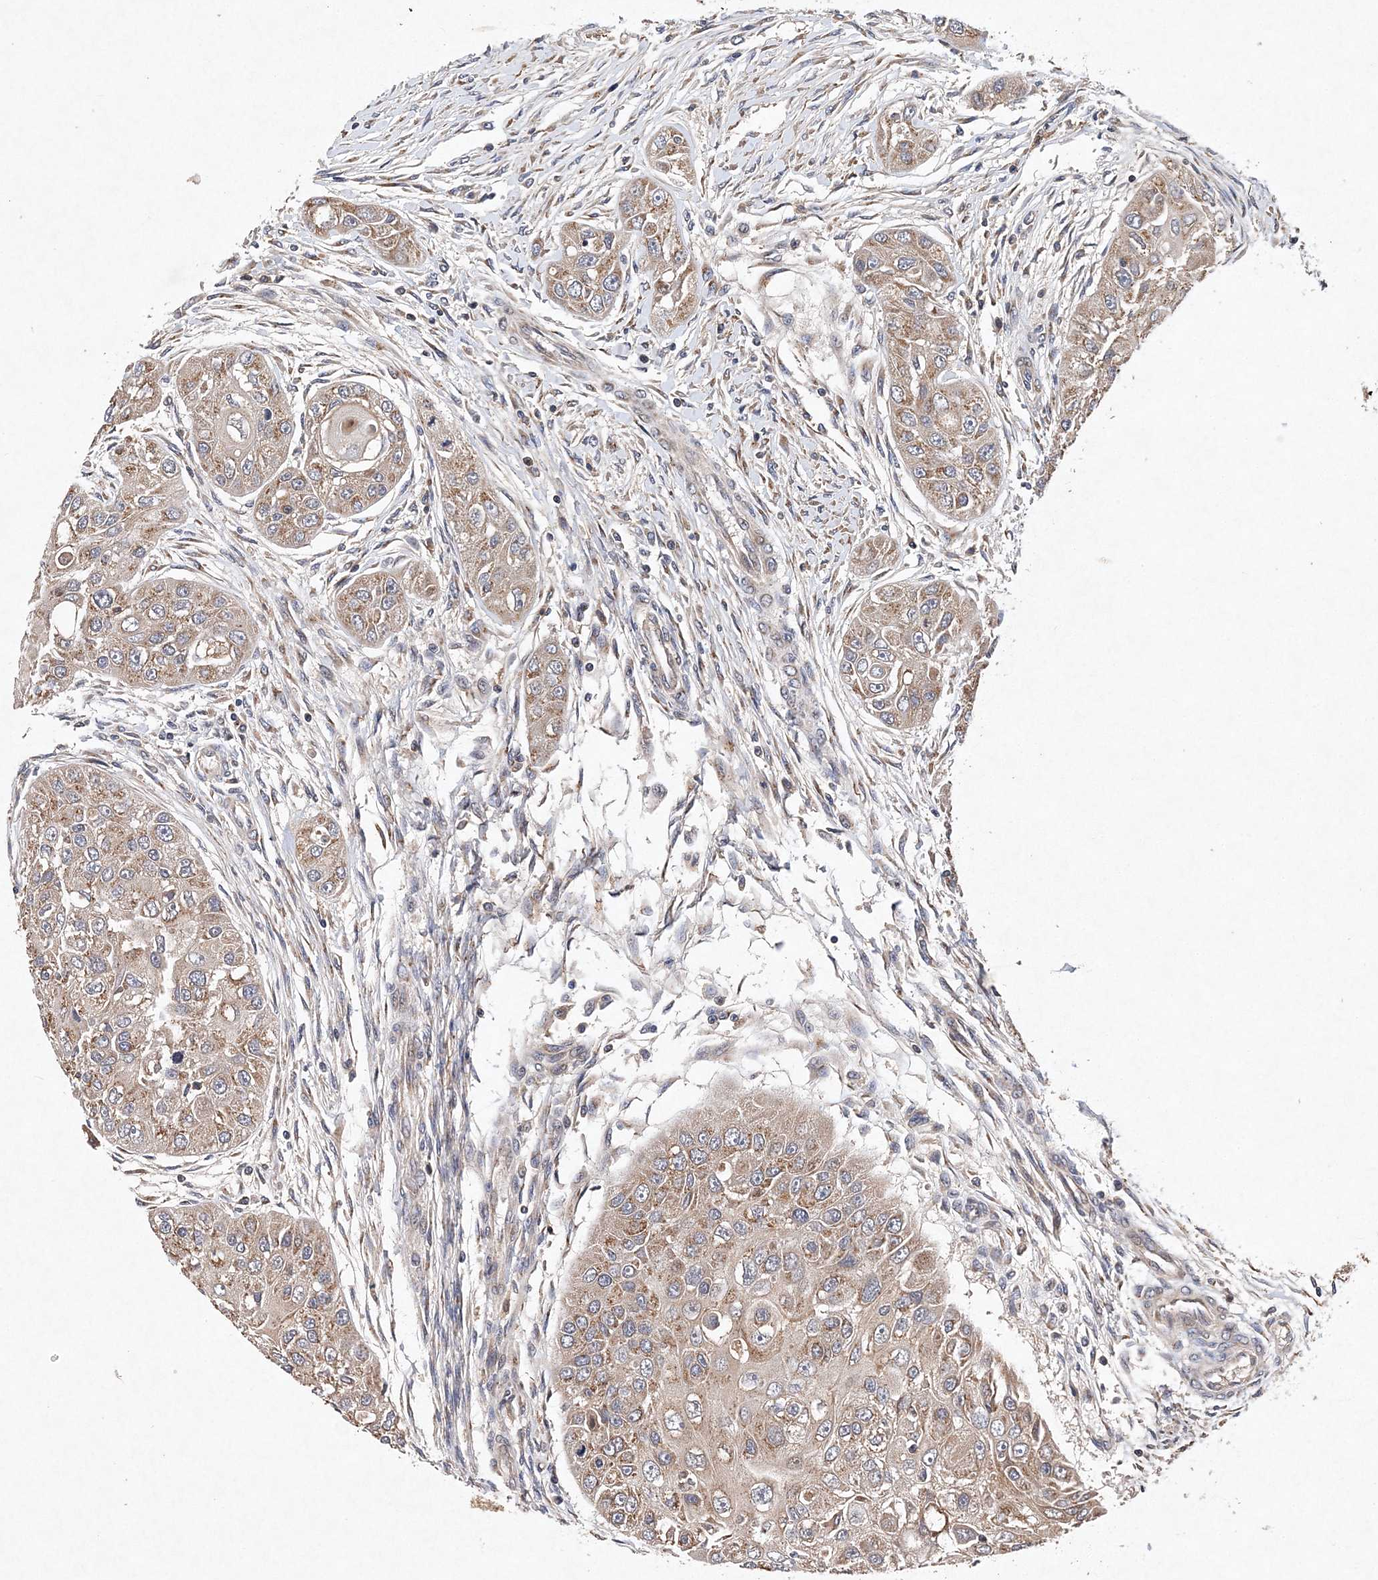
{"staining": {"intensity": "weak", "quantity": ">75%", "location": "cytoplasmic/membranous"}, "tissue": "head and neck cancer", "cell_type": "Tumor cells", "image_type": "cancer", "snomed": [{"axis": "morphology", "description": "Normal tissue, NOS"}, {"axis": "morphology", "description": "Squamous cell carcinoma, NOS"}, {"axis": "topography", "description": "Skeletal muscle"}, {"axis": "topography", "description": "Head-Neck"}], "caption": "Protein expression analysis of head and neck squamous cell carcinoma exhibits weak cytoplasmic/membranous expression in about >75% of tumor cells.", "gene": "PROSER1", "patient": {"sex": "male", "age": 51}}